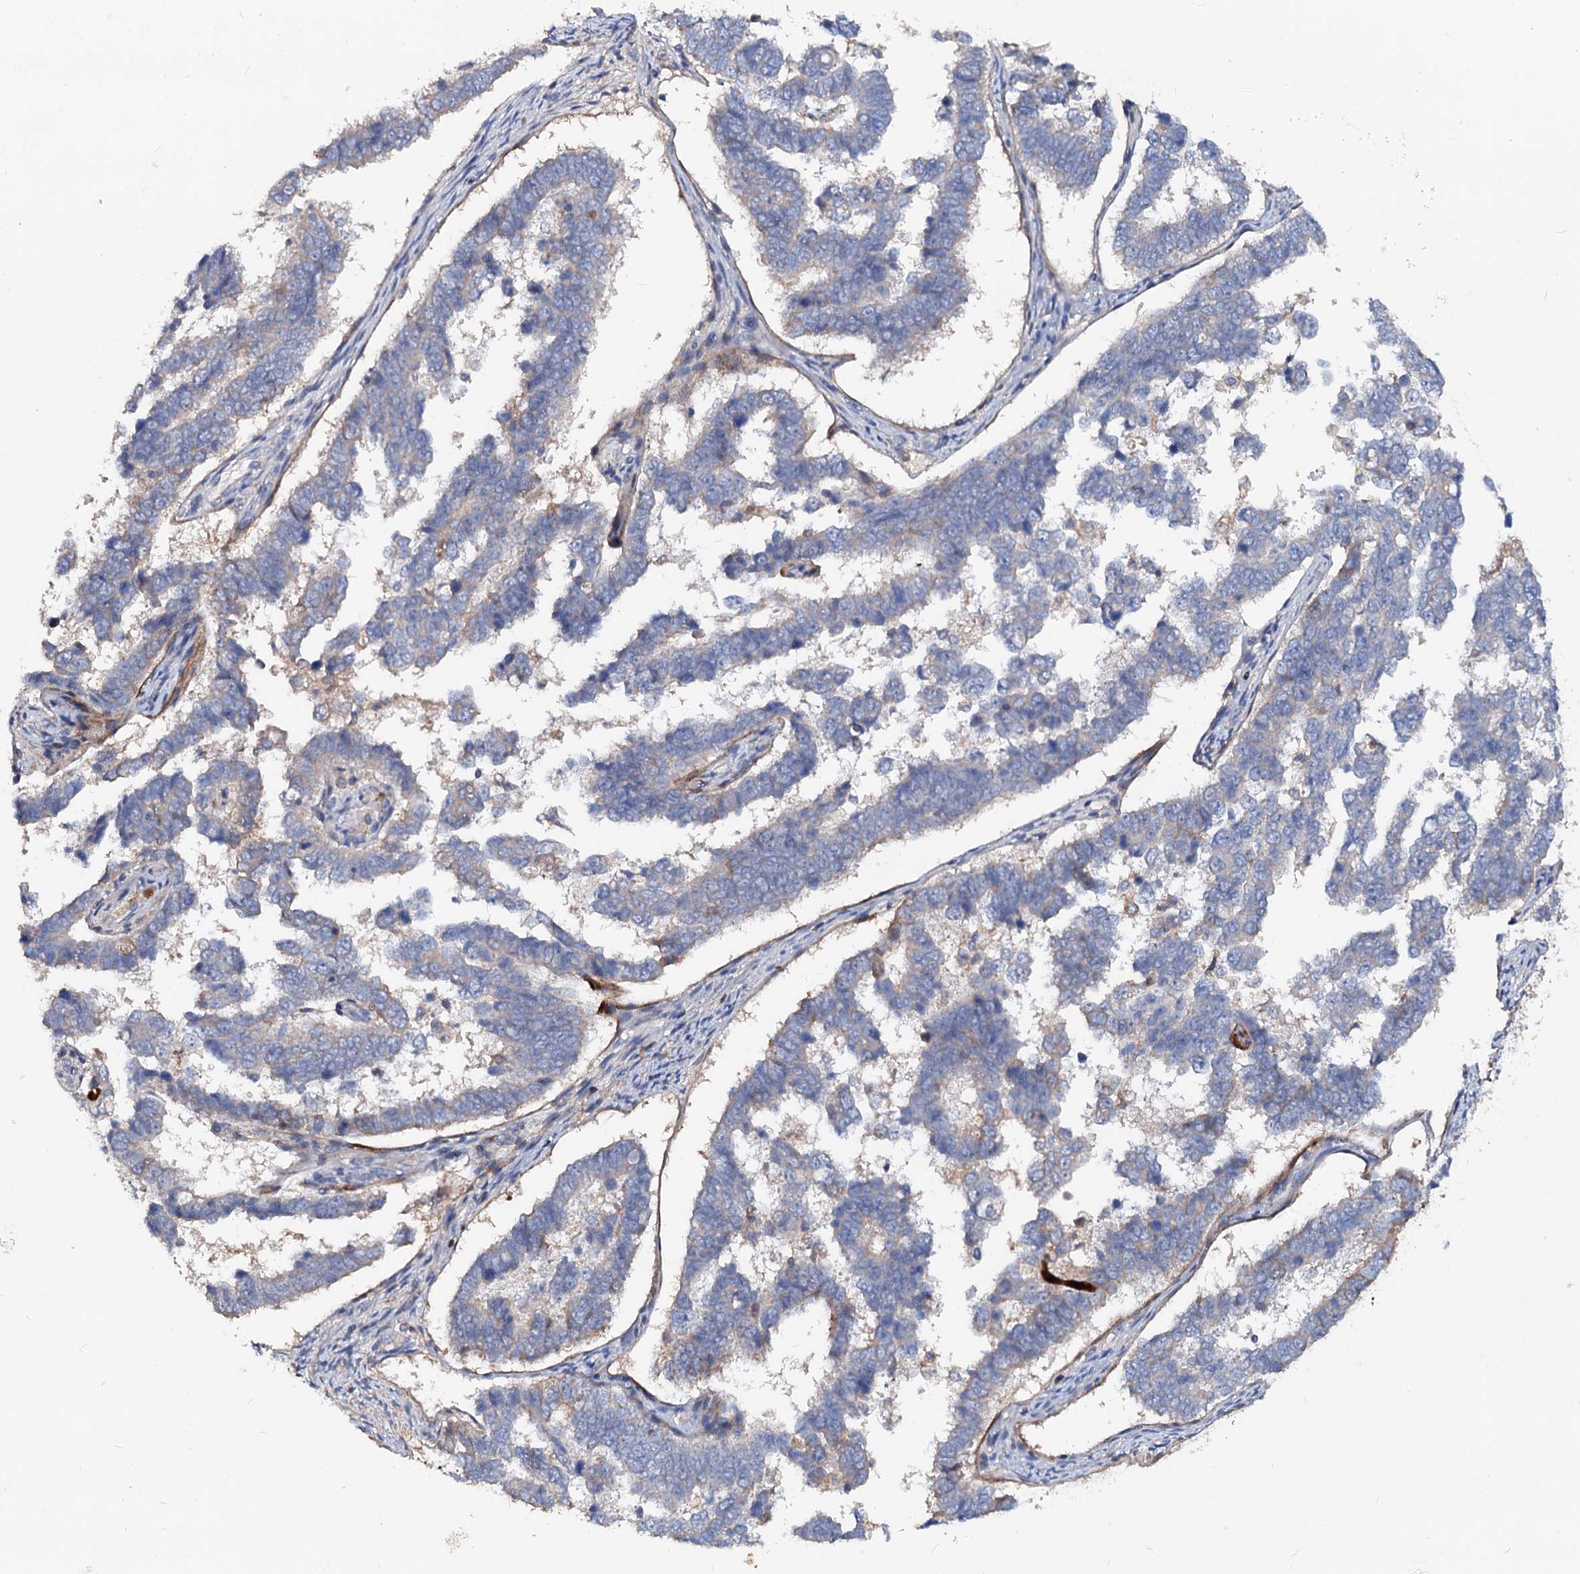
{"staining": {"intensity": "weak", "quantity": "<25%", "location": "cytoplasmic/membranous"}, "tissue": "endometrial cancer", "cell_type": "Tumor cells", "image_type": "cancer", "snomed": [{"axis": "morphology", "description": "Adenocarcinoma, NOS"}, {"axis": "topography", "description": "Endometrium"}], "caption": "Micrograph shows no protein positivity in tumor cells of adenocarcinoma (endometrial) tissue.", "gene": "ACY3", "patient": {"sex": "female", "age": 75}}